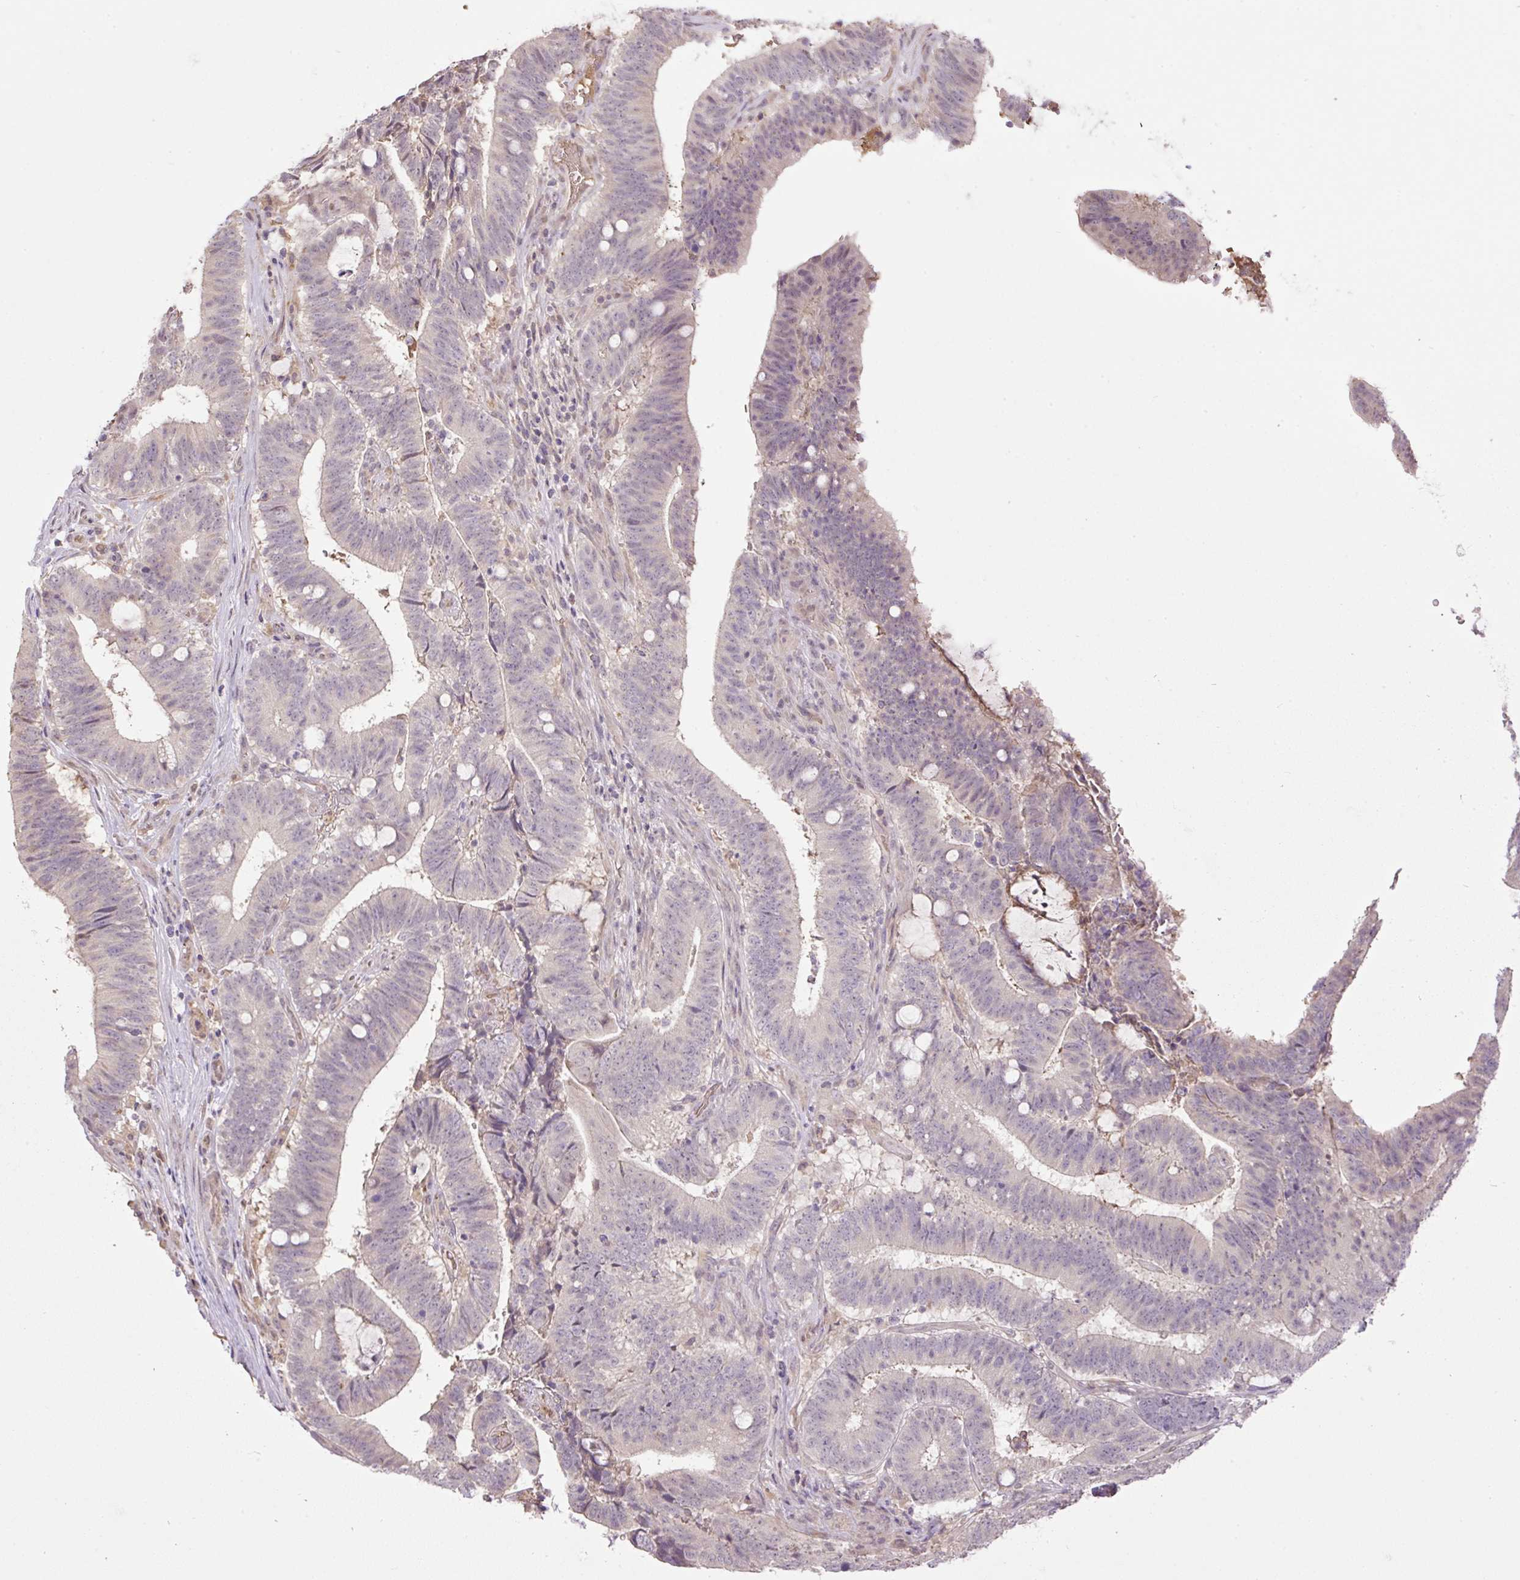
{"staining": {"intensity": "weak", "quantity": "<25%", "location": "cytoplasmic/membranous"}, "tissue": "colorectal cancer", "cell_type": "Tumor cells", "image_type": "cancer", "snomed": [{"axis": "morphology", "description": "Adenocarcinoma, NOS"}, {"axis": "topography", "description": "Colon"}], "caption": "Adenocarcinoma (colorectal) stained for a protein using immunohistochemistry displays no staining tumor cells.", "gene": "HABP4", "patient": {"sex": "female", "age": 43}}